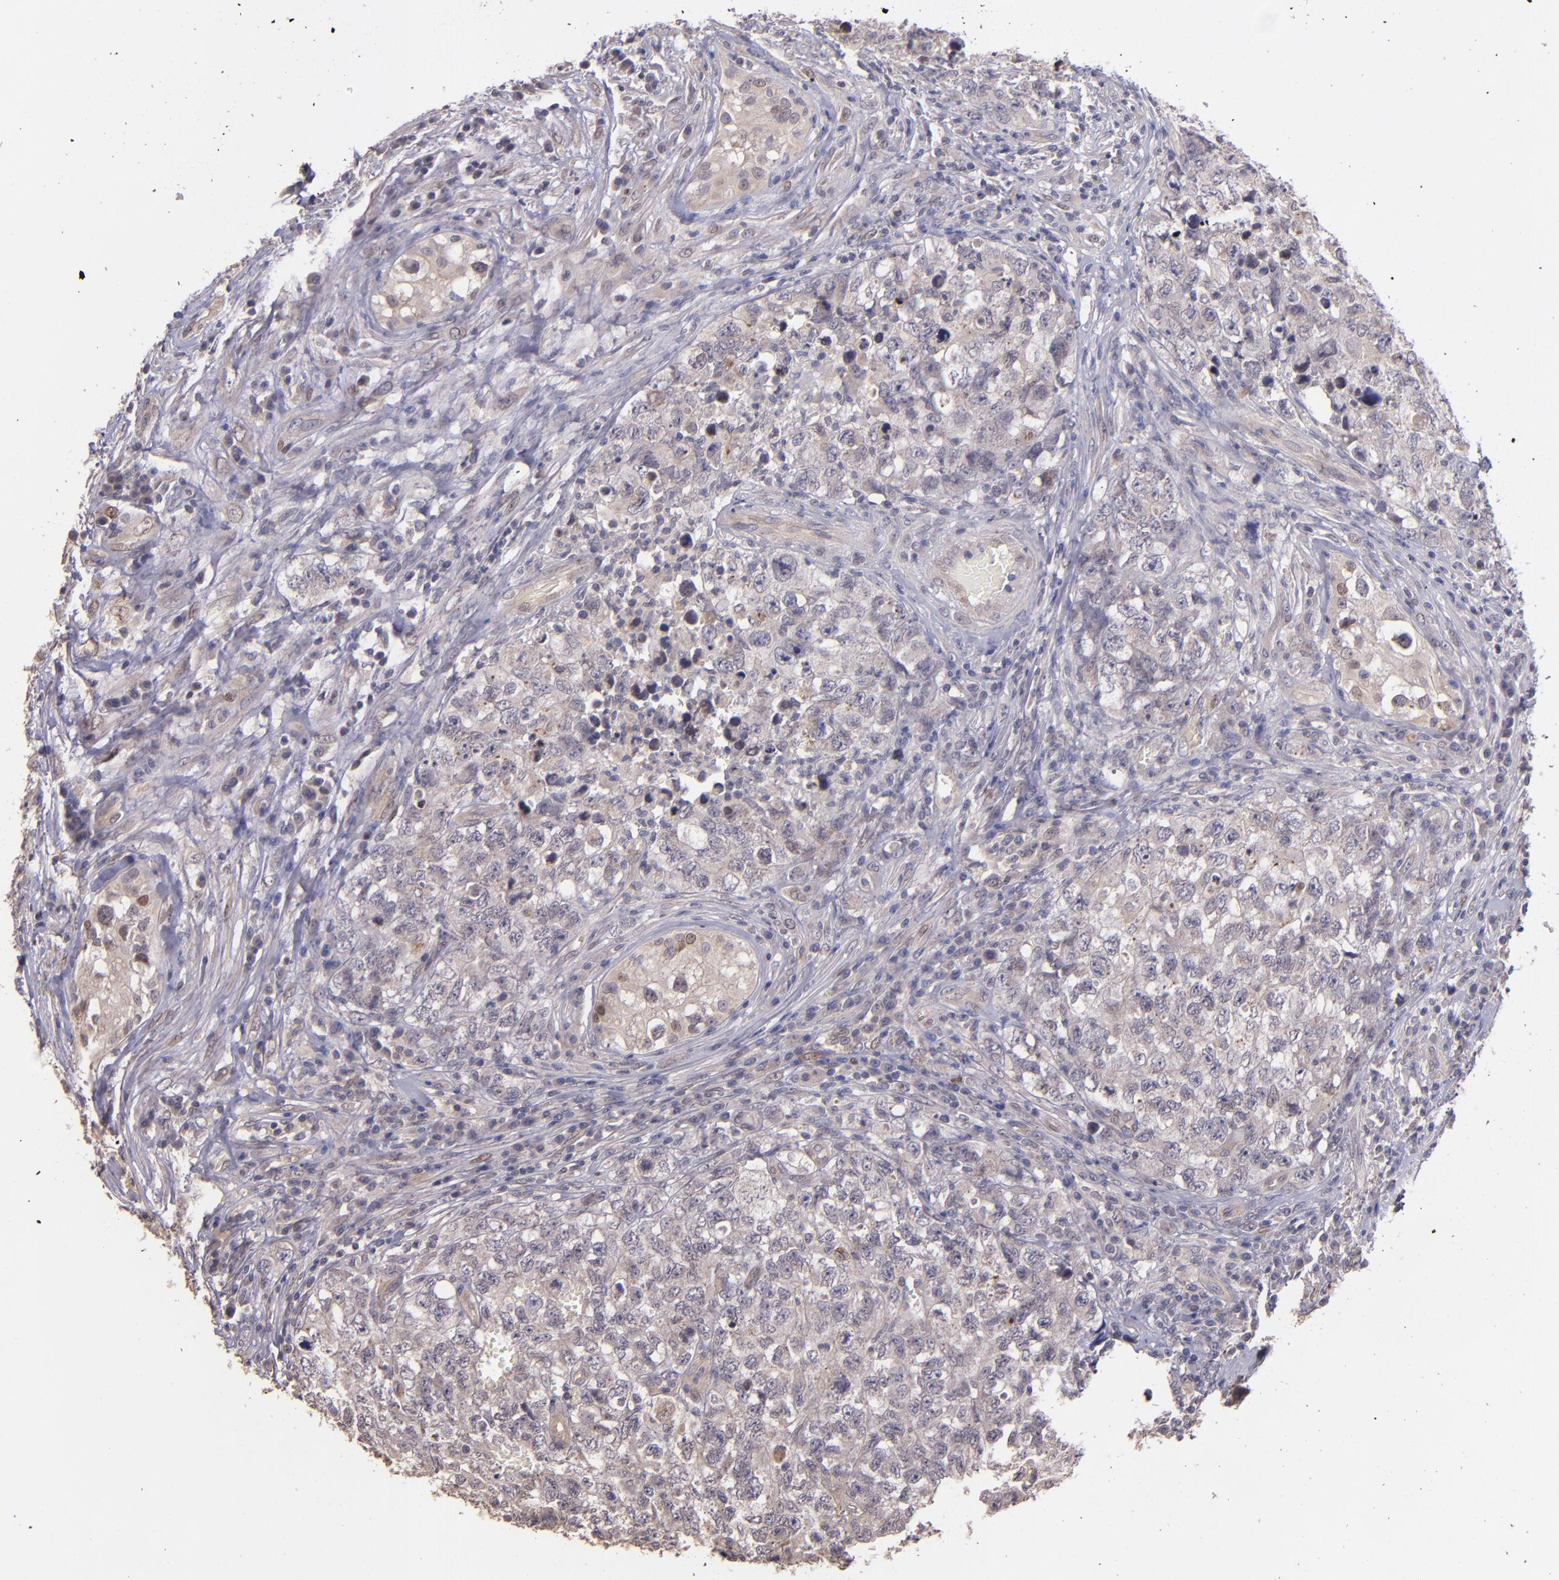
{"staining": {"intensity": "weak", "quantity": "<25%", "location": "cytoplasmic/membranous,nuclear"}, "tissue": "testis cancer", "cell_type": "Tumor cells", "image_type": "cancer", "snomed": [{"axis": "morphology", "description": "Carcinoma, Embryonal, NOS"}, {"axis": "topography", "description": "Testis"}], "caption": "The histopathology image reveals no significant positivity in tumor cells of testis embryonal carcinoma.", "gene": "NUP62CL", "patient": {"sex": "male", "age": 31}}